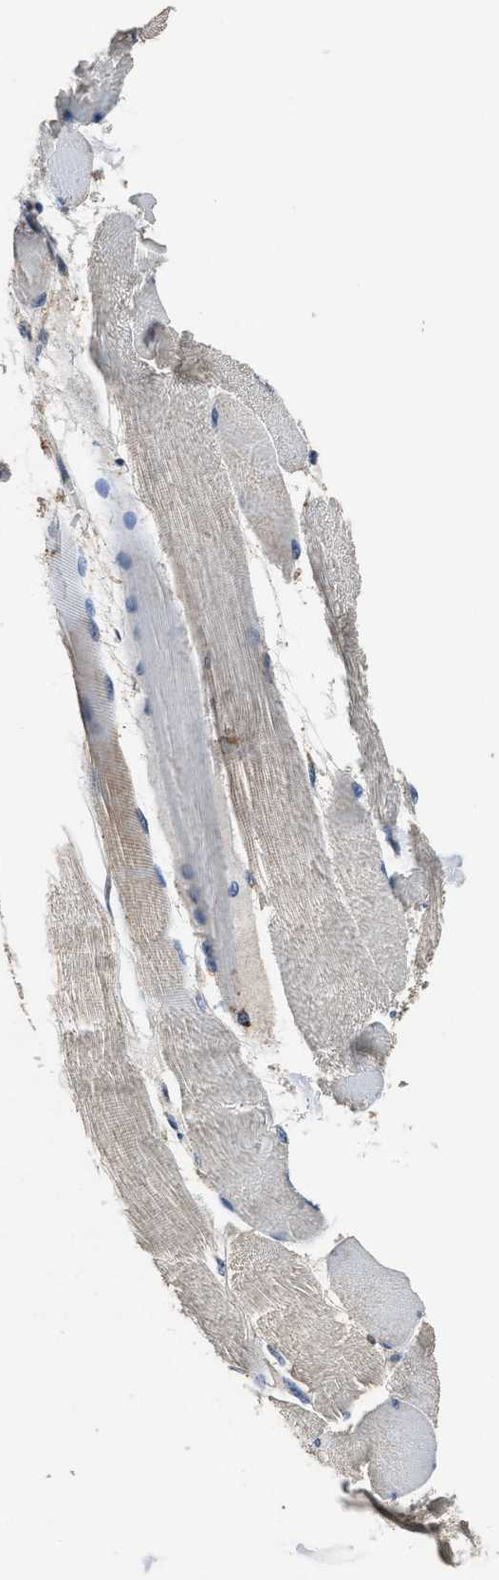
{"staining": {"intensity": "negative", "quantity": "none", "location": "none"}, "tissue": "skeletal muscle", "cell_type": "Myocytes", "image_type": "normal", "snomed": [{"axis": "morphology", "description": "Normal tissue, NOS"}, {"axis": "morphology", "description": "Squamous cell carcinoma, NOS"}, {"axis": "topography", "description": "Skeletal muscle"}], "caption": "A photomicrograph of human skeletal muscle is negative for staining in myocytes. (DAB immunohistochemistry (IHC) with hematoxylin counter stain).", "gene": "ACAT2", "patient": {"sex": "male", "age": 51}}